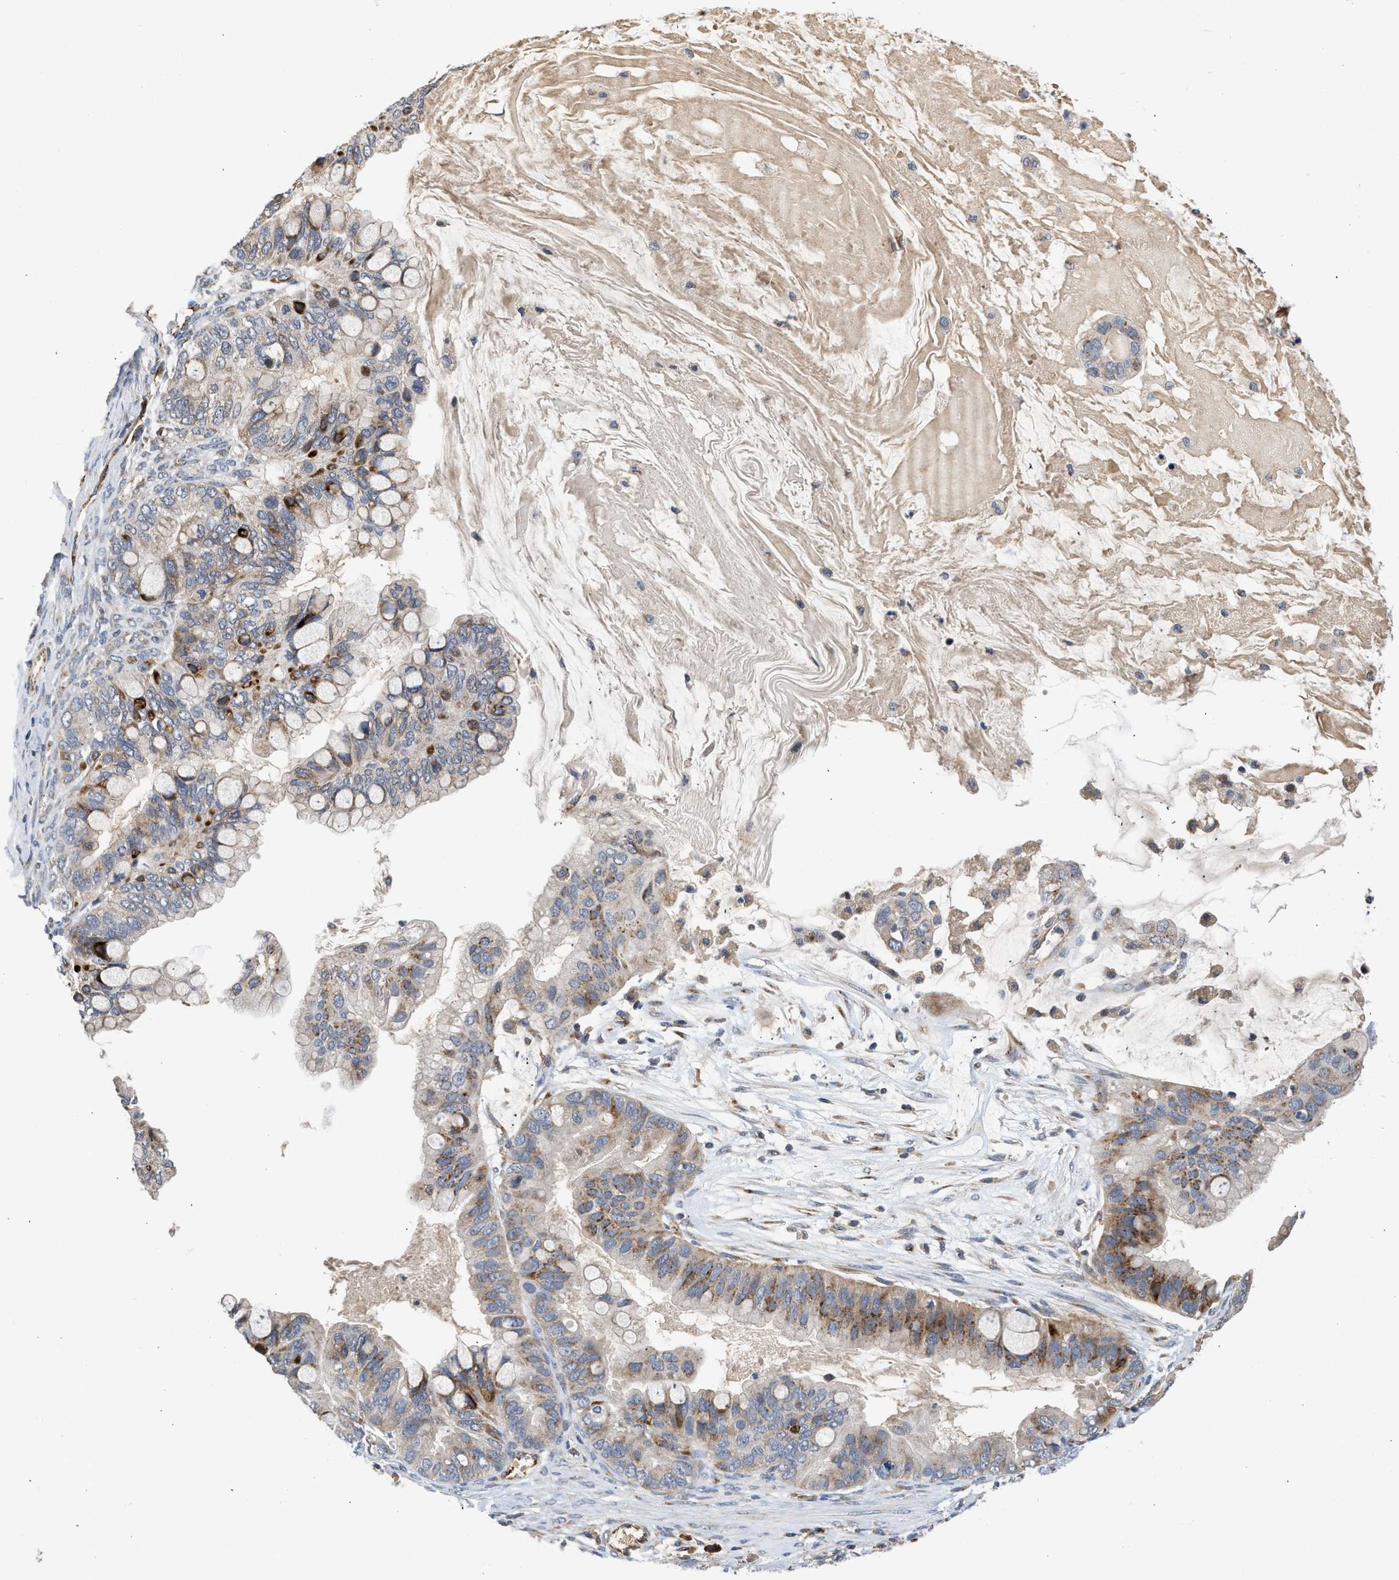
{"staining": {"intensity": "weak", "quantity": "25%-75%", "location": "cytoplasmic/membranous"}, "tissue": "ovarian cancer", "cell_type": "Tumor cells", "image_type": "cancer", "snomed": [{"axis": "morphology", "description": "Cystadenocarcinoma, mucinous, NOS"}, {"axis": "topography", "description": "Ovary"}], "caption": "There is low levels of weak cytoplasmic/membranous staining in tumor cells of ovarian cancer (mucinous cystadenocarcinoma), as demonstrated by immunohistochemical staining (brown color).", "gene": "PIM1", "patient": {"sex": "female", "age": 80}}